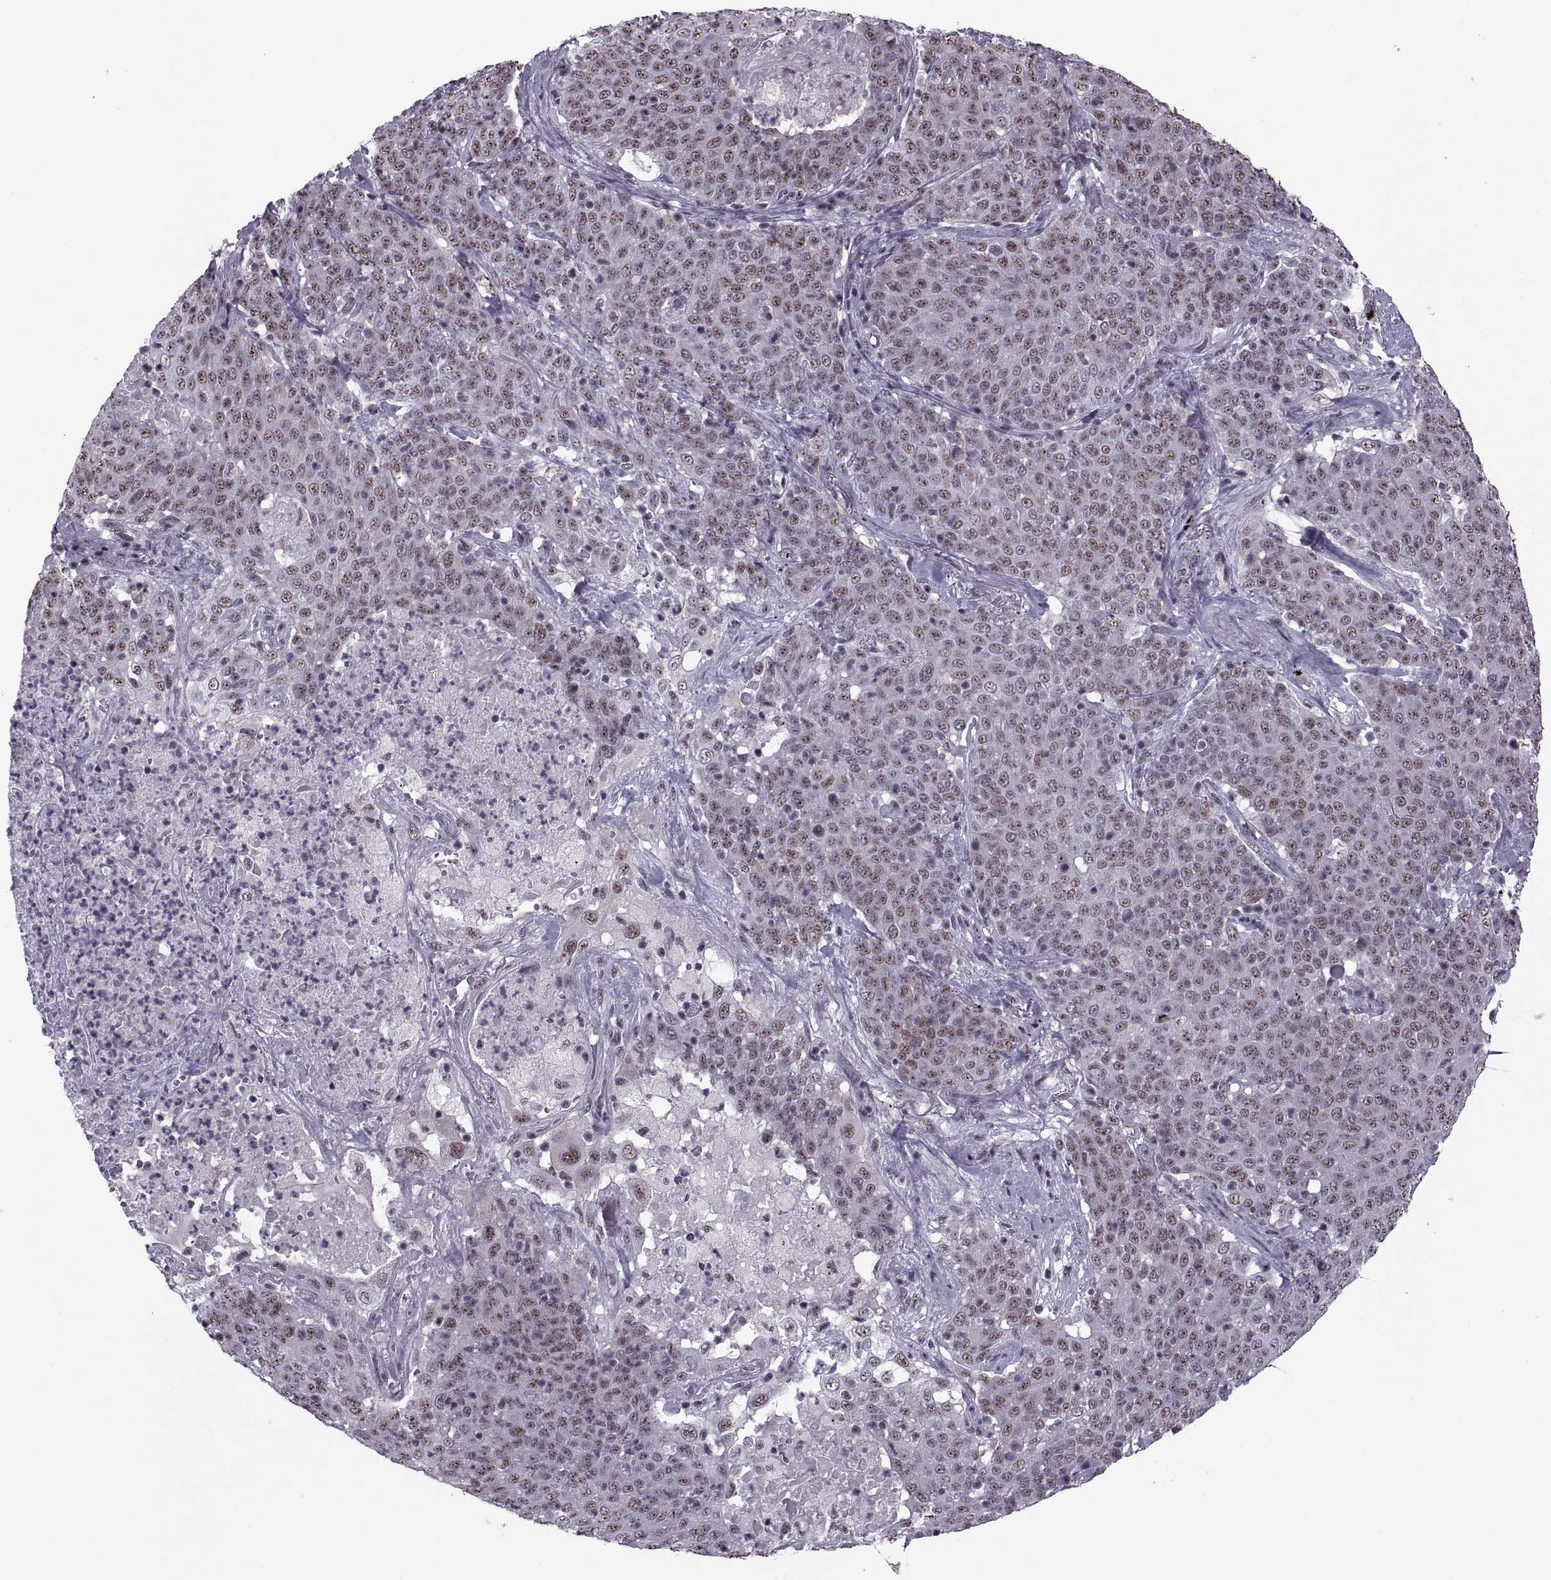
{"staining": {"intensity": "weak", "quantity": ">75%", "location": "nuclear"}, "tissue": "lung cancer", "cell_type": "Tumor cells", "image_type": "cancer", "snomed": [{"axis": "morphology", "description": "Squamous cell carcinoma, NOS"}, {"axis": "topography", "description": "Lung"}], "caption": "The immunohistochemical stain highlights weak nuclear positivity in tumor cells of lung cancer tissue. (Brightfield microscopy of DAB IHC at high magnification).", "gene": "MAGEA4", "patient": {"sex": "male", "age": 82}}